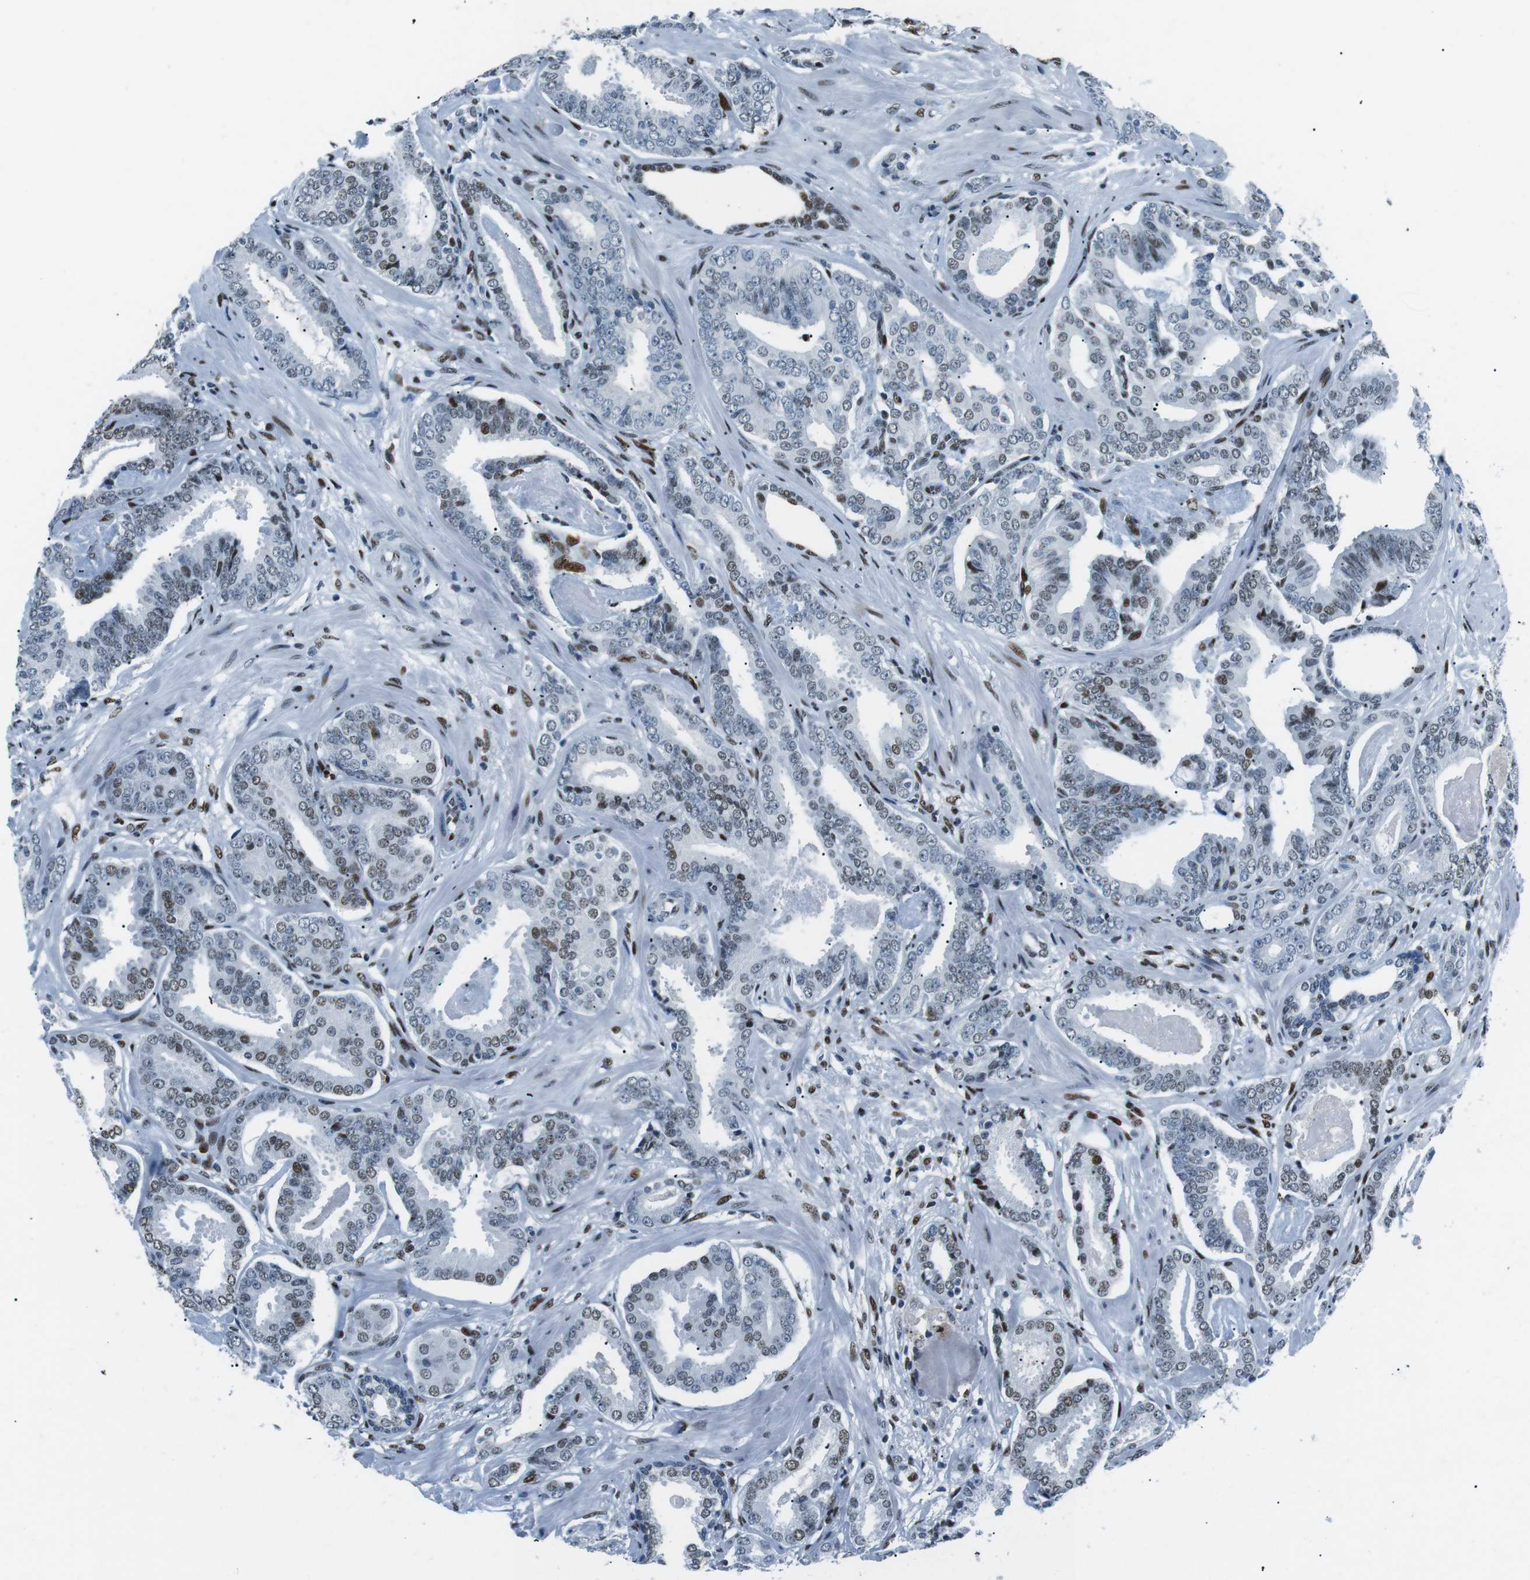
{"staining": {"intensity": "weak", "quantity": "25%-75%", "location": "nuclear"}, "tissue": "prostate cancer", "cell_type": "Tumor cells", "image_type": "cancer", "snomed": [{"axis": "morphology", "description": "Adenocarcinoma, Low grade"}, {"axis": "topography", "description": "Prostate"}], "caption": "Immunohistochemical staining of human low-grade adenocarcinoma (prostate) demonstrates low levels of weak nuclear protein staining in approximately 25%-75% of tumor cells.", "gene": "PML", "patient": {"sex": "male", "age": 53}}